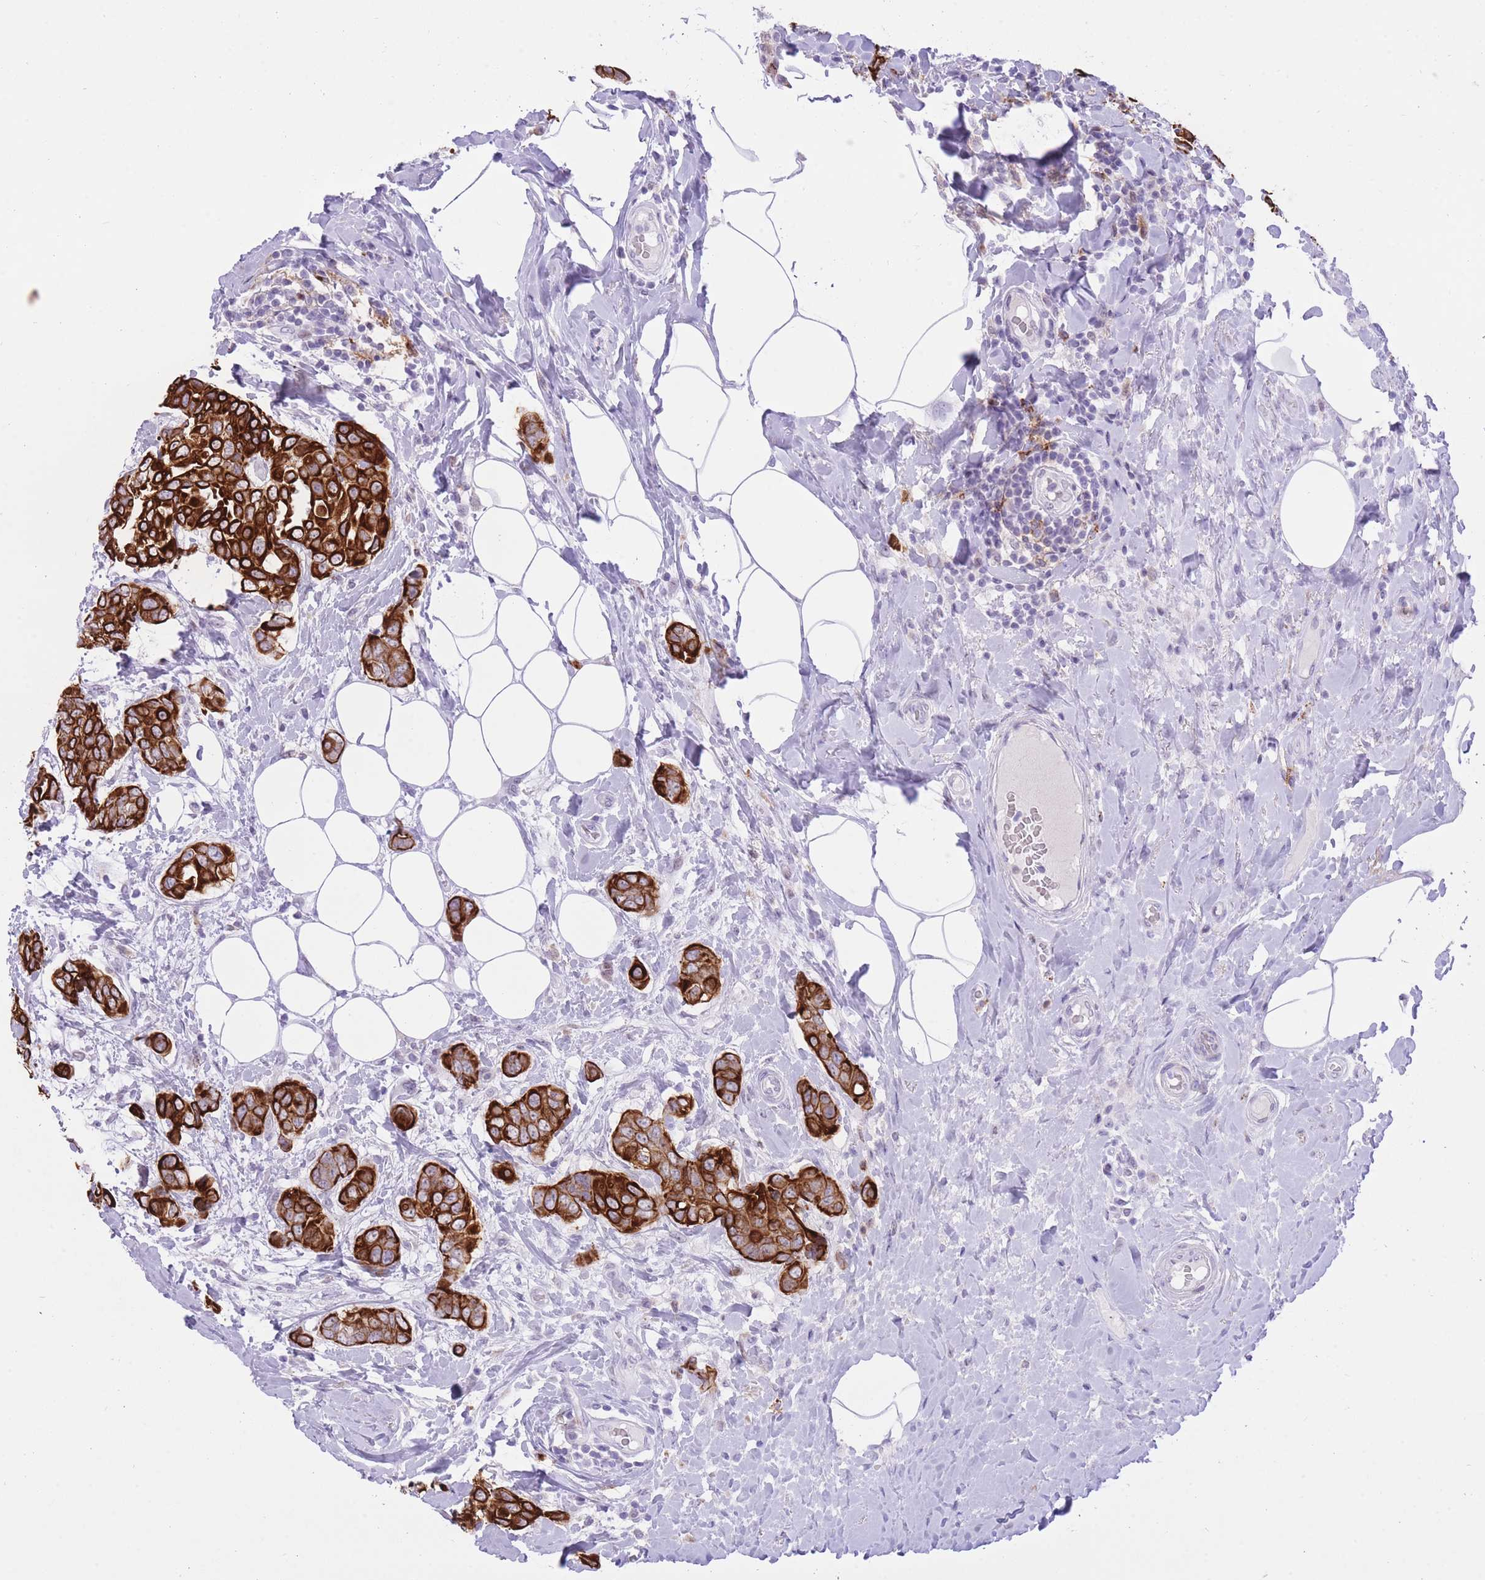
{"staining": {"intensity": "strong", "quantity": ">75%", "location": "cytoplasmic/membranous"}, "tissue": "breast cancer", "cell_type": "Tumor cells", "image_type": "cancer", "snomed": [{"axis": "morphology", "description": "Lobular carcinoma"}, {"axis": "topography", "description": "Breast"}], "caption": "High-magnification brightfield microscopy of breast lobular carcinoma stained with DAB (brown) and counterstained with hematoxylin (blue). tumor cells exhibit strong cytoplasmic/membranous staining is identified in about>75% of cells.", "gene": "MEIS3", "patient": {"sex": "female", "age": 51}}